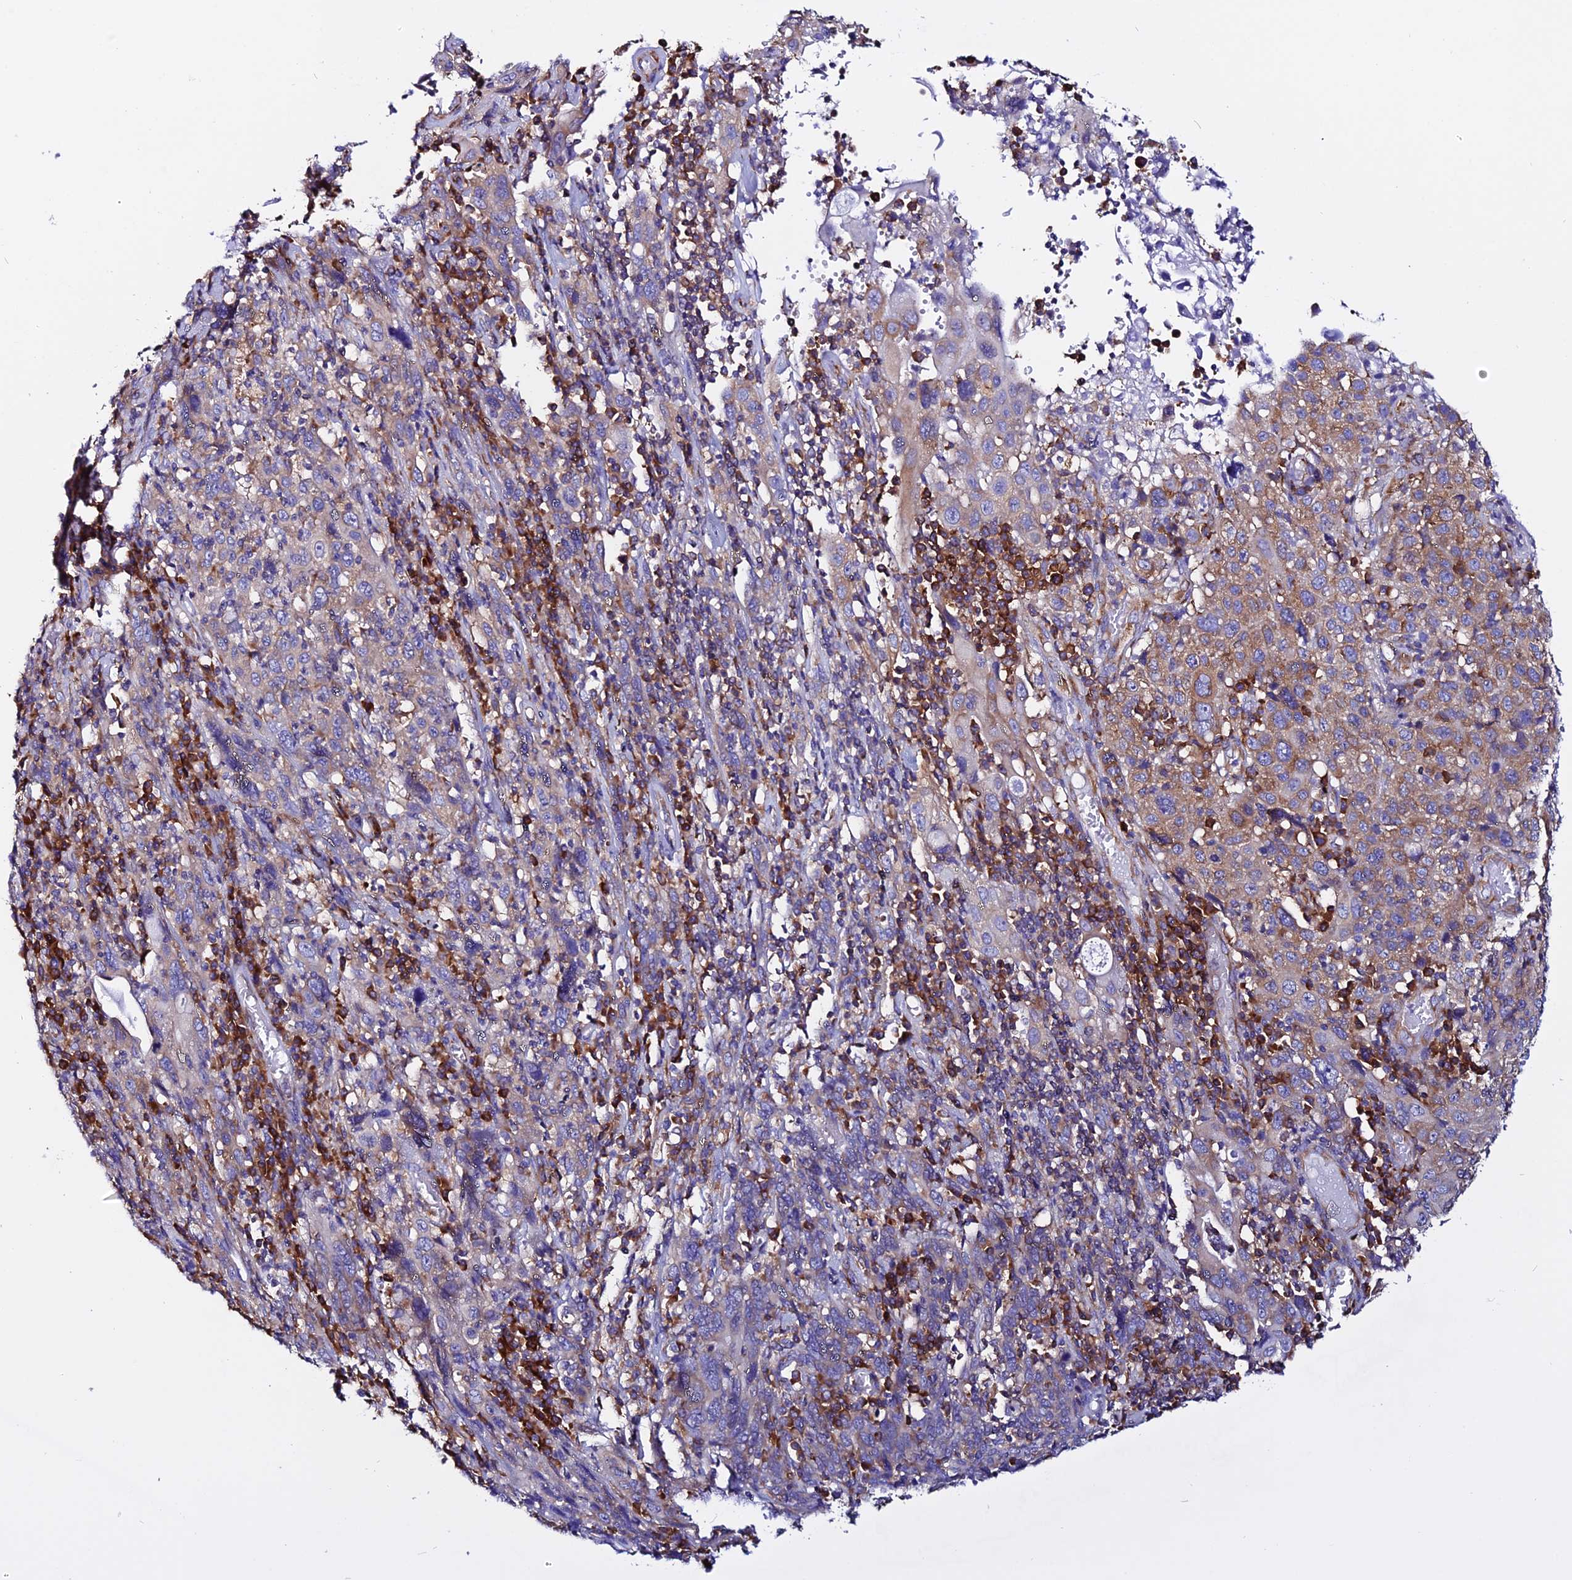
{"staining": {"intensity": "moderate", "quantity": "<25%", "location": "cytoplasmic/membranous"}, "tissue": "cervical cancer", "cell_type": "Tumor cells", "image_type": "cancer", "snomed": [{"axis": "morphology", "description": "Squamous cell carcinoma, NOS"}, {"axis": "topography", "description": "Cervix"}], "caption": "High-power microscopy captured an immunohistochemistry micrograph of squamous cell carcinoma (cervical), revealing moderate cytoplasmic/membranous staining in approximately <25% of tumor cells.", "gene": "EEF1G", "patient": {"sex": "female", "age": 46}}